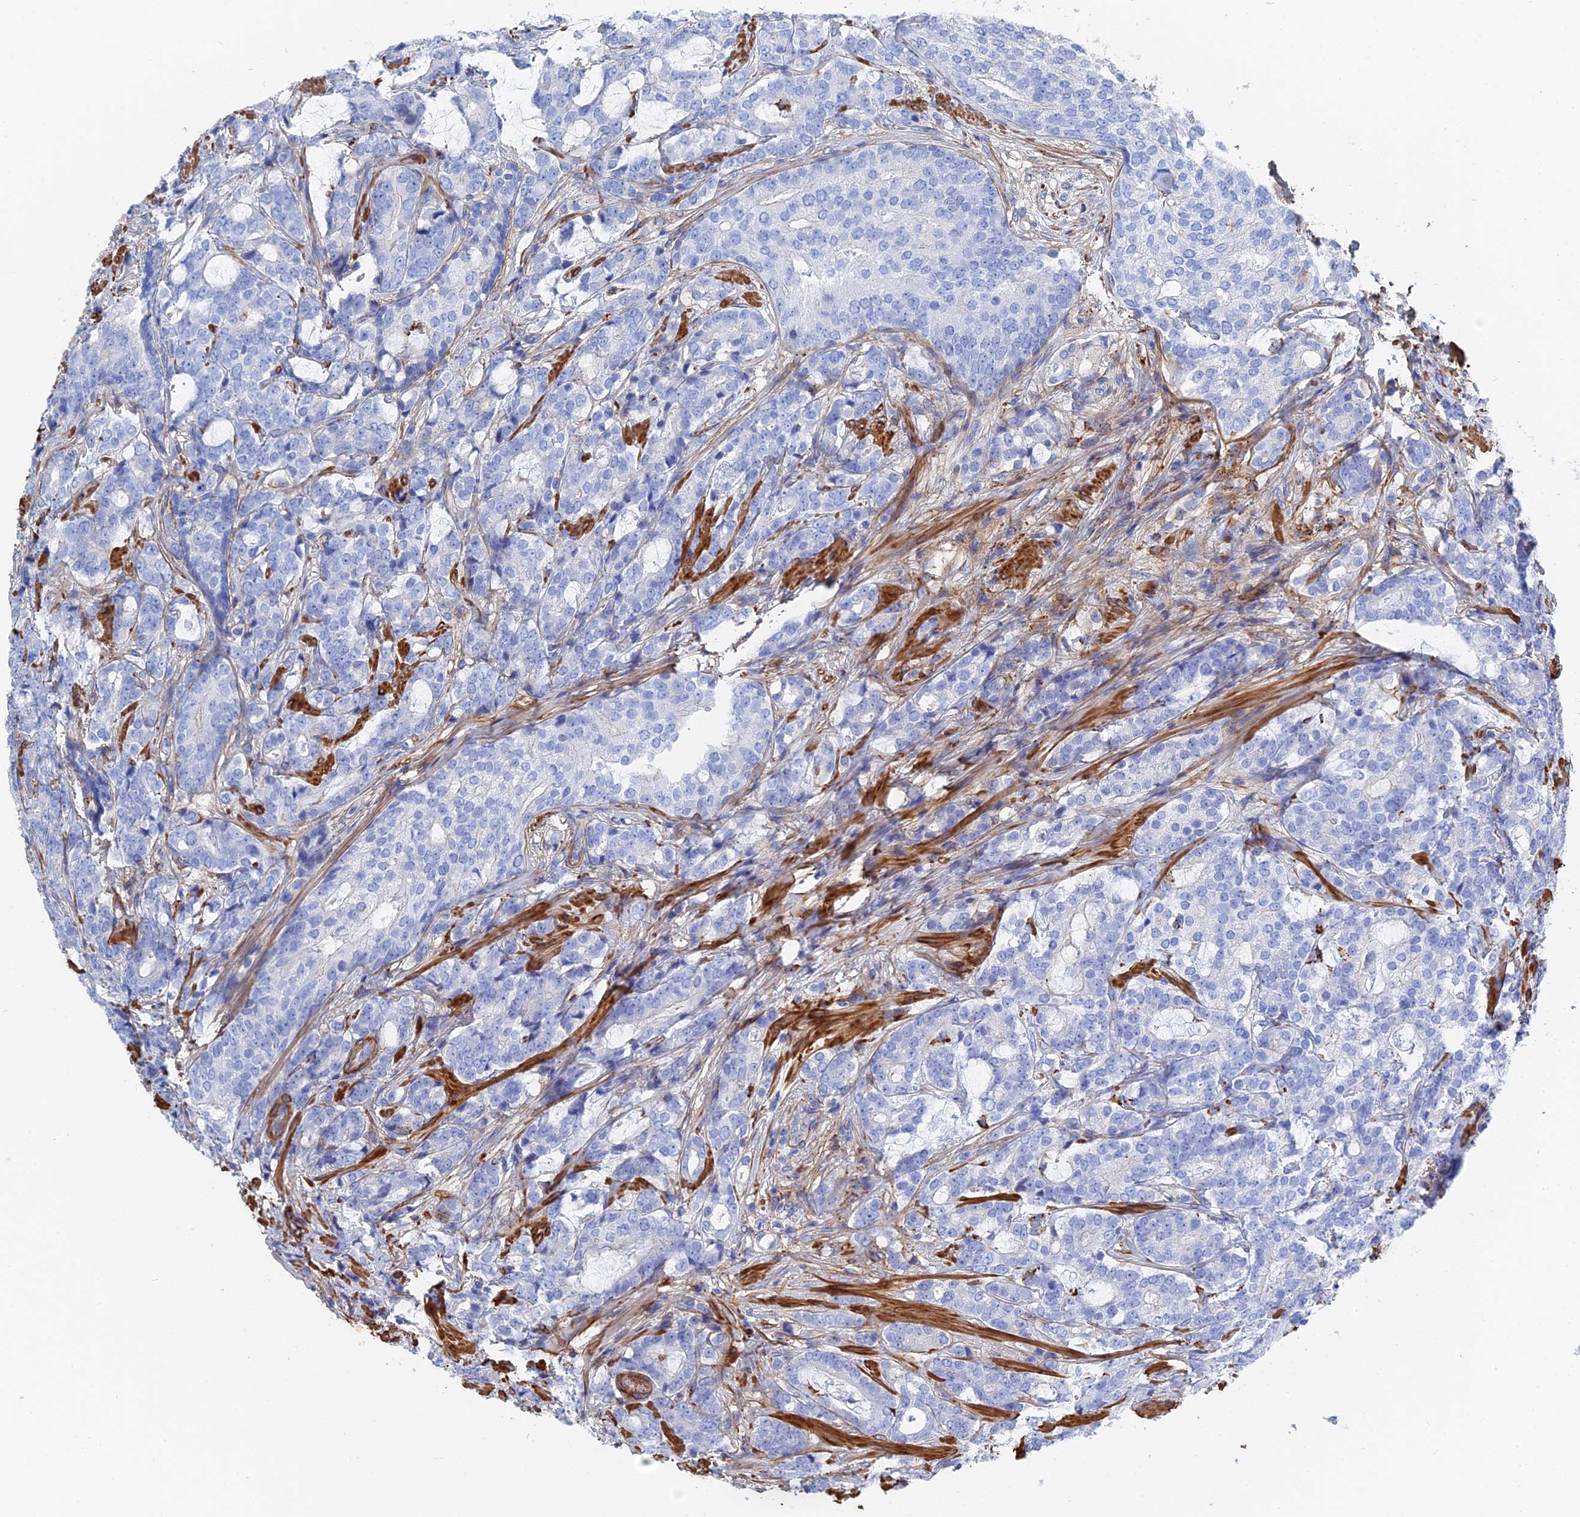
{"staining": {"intensity": "negative", "quantity": "none", "location": "none"}, "tissue": "prostate cancer", "cell_type": "Tumor cells", "image_type": "cancer", "snomed": [{"axis": "morphology", "description": "Adenocarcinoma, High grade"}, {"axis": "topography", "description": "Prostate"}], "caption": "High magnification brightfield microscopy of prostate cancer stained with DAB (brown) and counterstained with hematoxylin (blue): tumor cells show no significant positivity. Nuclei are stained in blue.", "gene": "STRA6", "patient": {"sex": "male", "age": 67}}